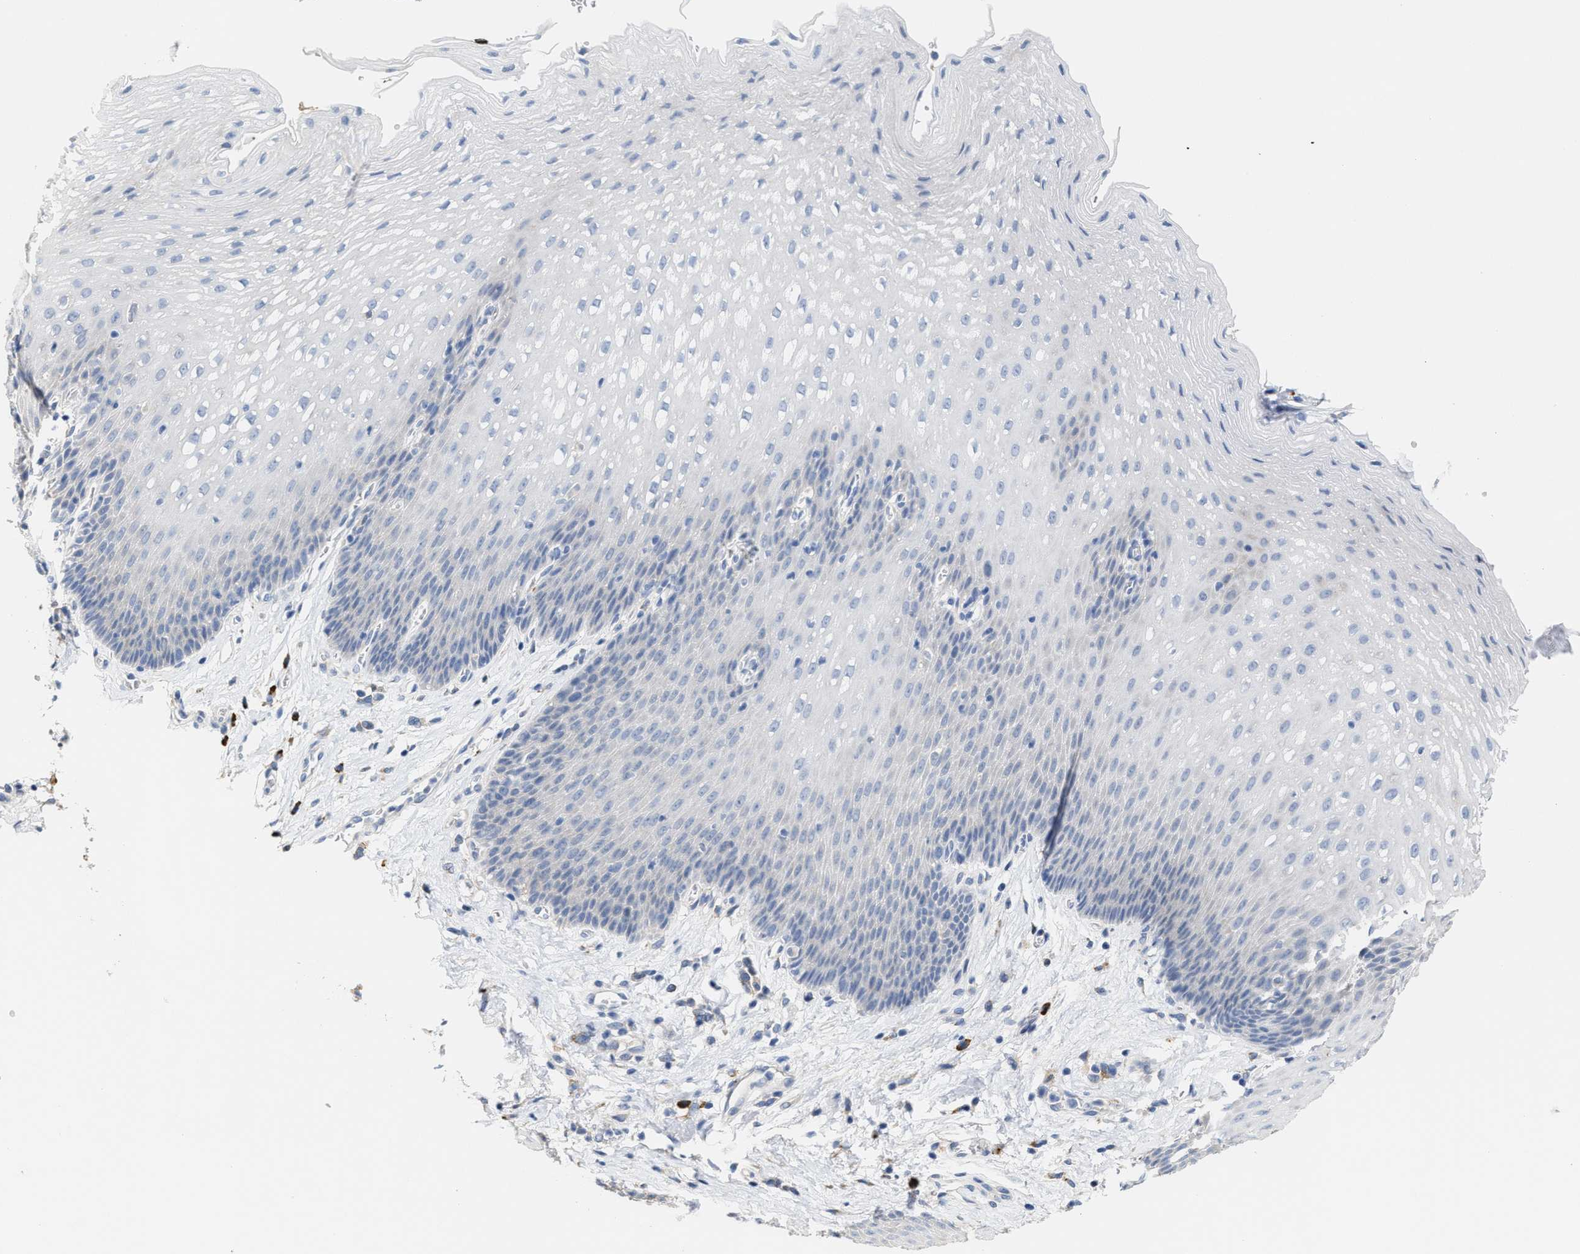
{"staining": {"intensity": "negative", "quantity": "none", "location": "none"}, "tissue": "esophagus", "cell_type": "Squamous epithelial cells", "image_type": "normal", "snomed": [{"axis": "morphology", "description": "Normal tissue, NOS"}, {"axis": "topography", "description": "Esophagus"}], "caption": "IHC of normal human esophagus exhibits no expression in squamous epithelial cells. (DAB (3,3'-diaminobenzidine) immunohistochemistry (IHC), high magnification).", "gene": "RYR2", "patient": {"sex": "male", "age": 48}}